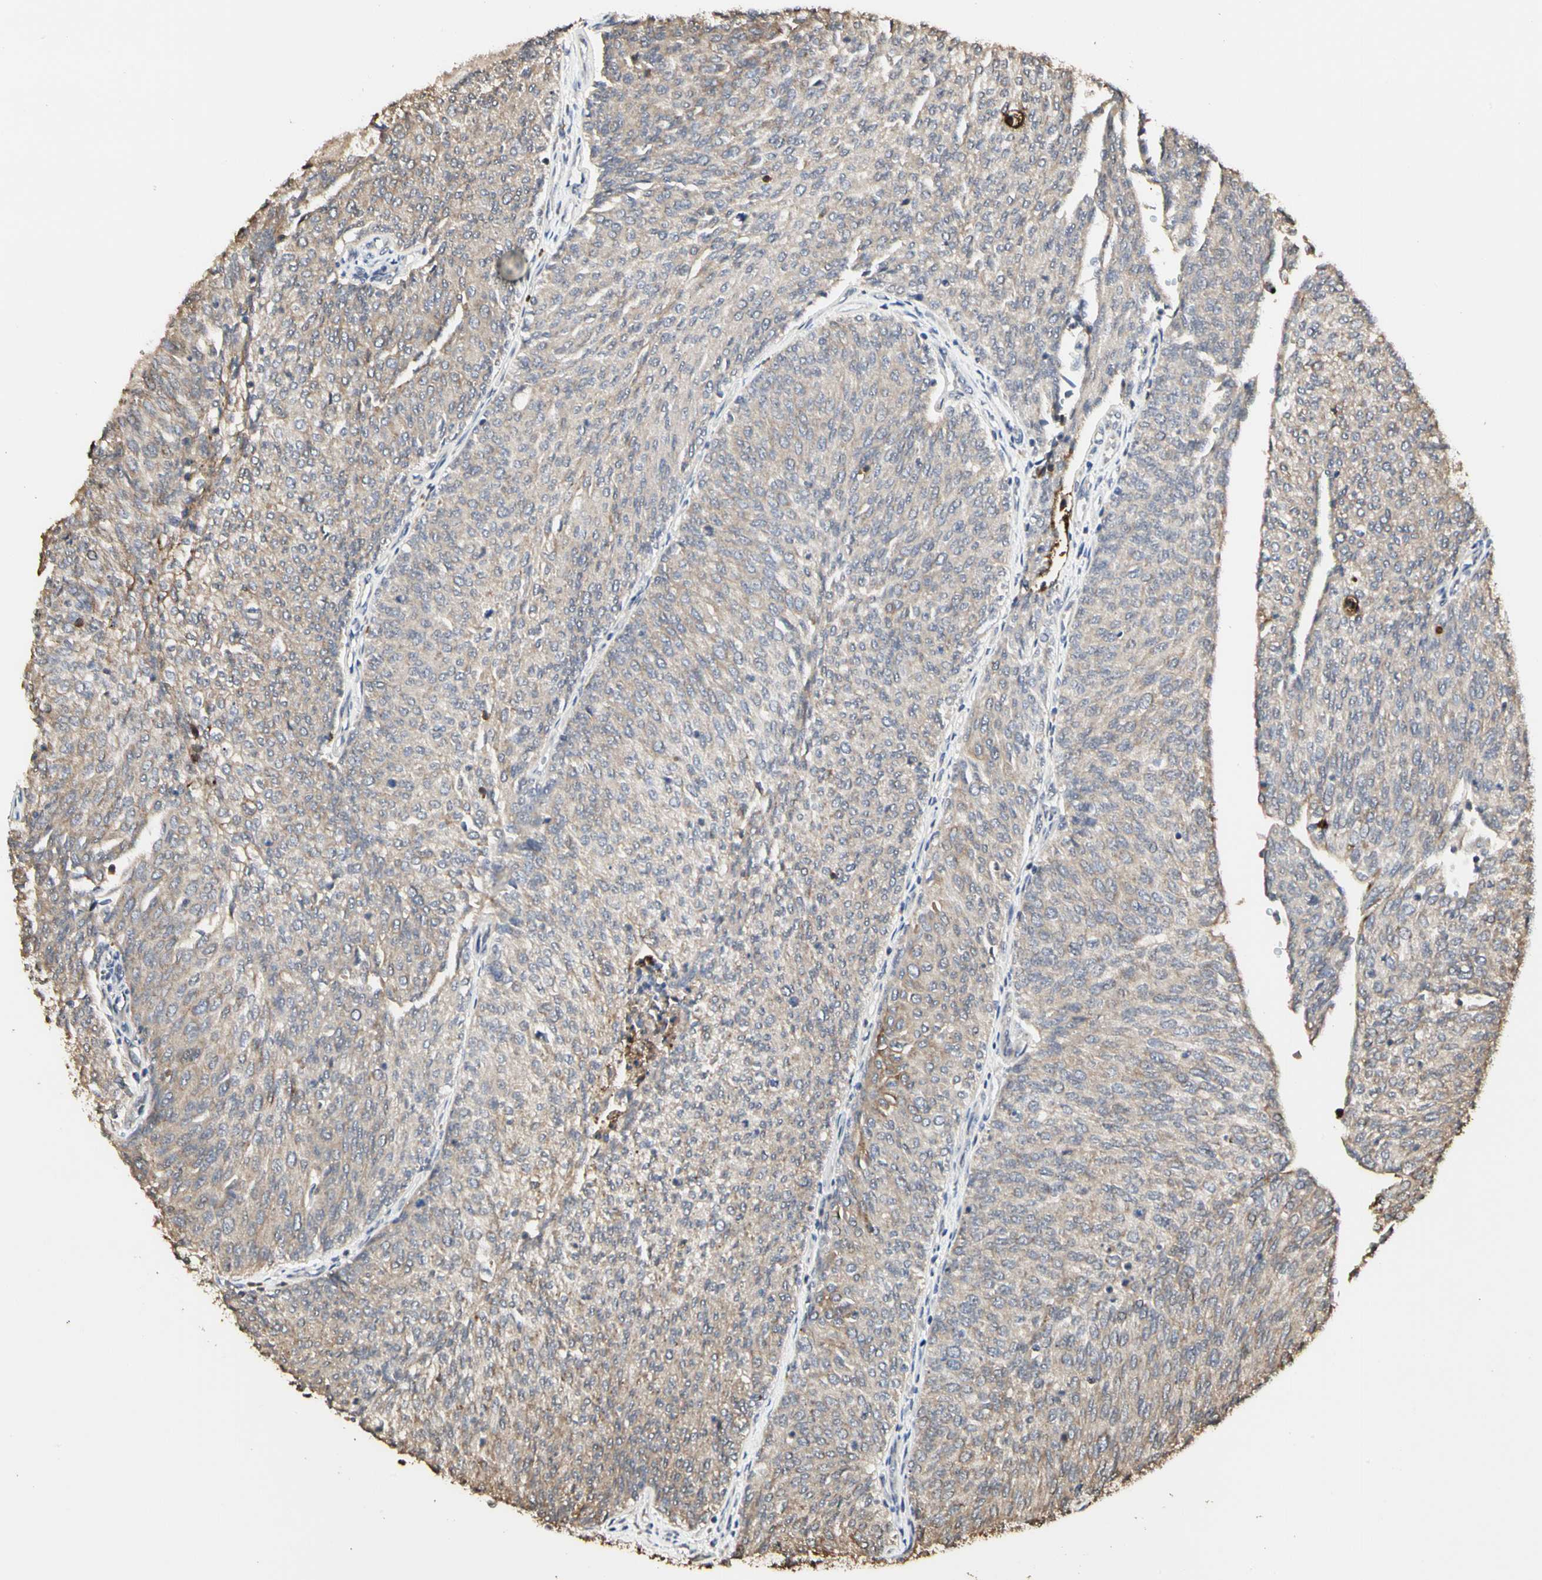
{"staining": {"intensity": "weak", "quantity": ">75%", "location": "cytoplasmic/membranous"}, "tissue": "urothelial cancer", "cell_type": "Tumor cells", "image_type": "cancer", "snomed": [{"axis": "morphology", "description": "Urothelial carcinoma, Low grade"}, {"axis": "topography", "description": "Urinary bladder"}], "caption": "About >75% of tumor cells in human urothelial cancer display weak cytoplasmic/membranous protein expression as visualized by brown immunohistochemical staining.", "gene": "TAOK1", "patient": {"sex": "female", "age": 79}}